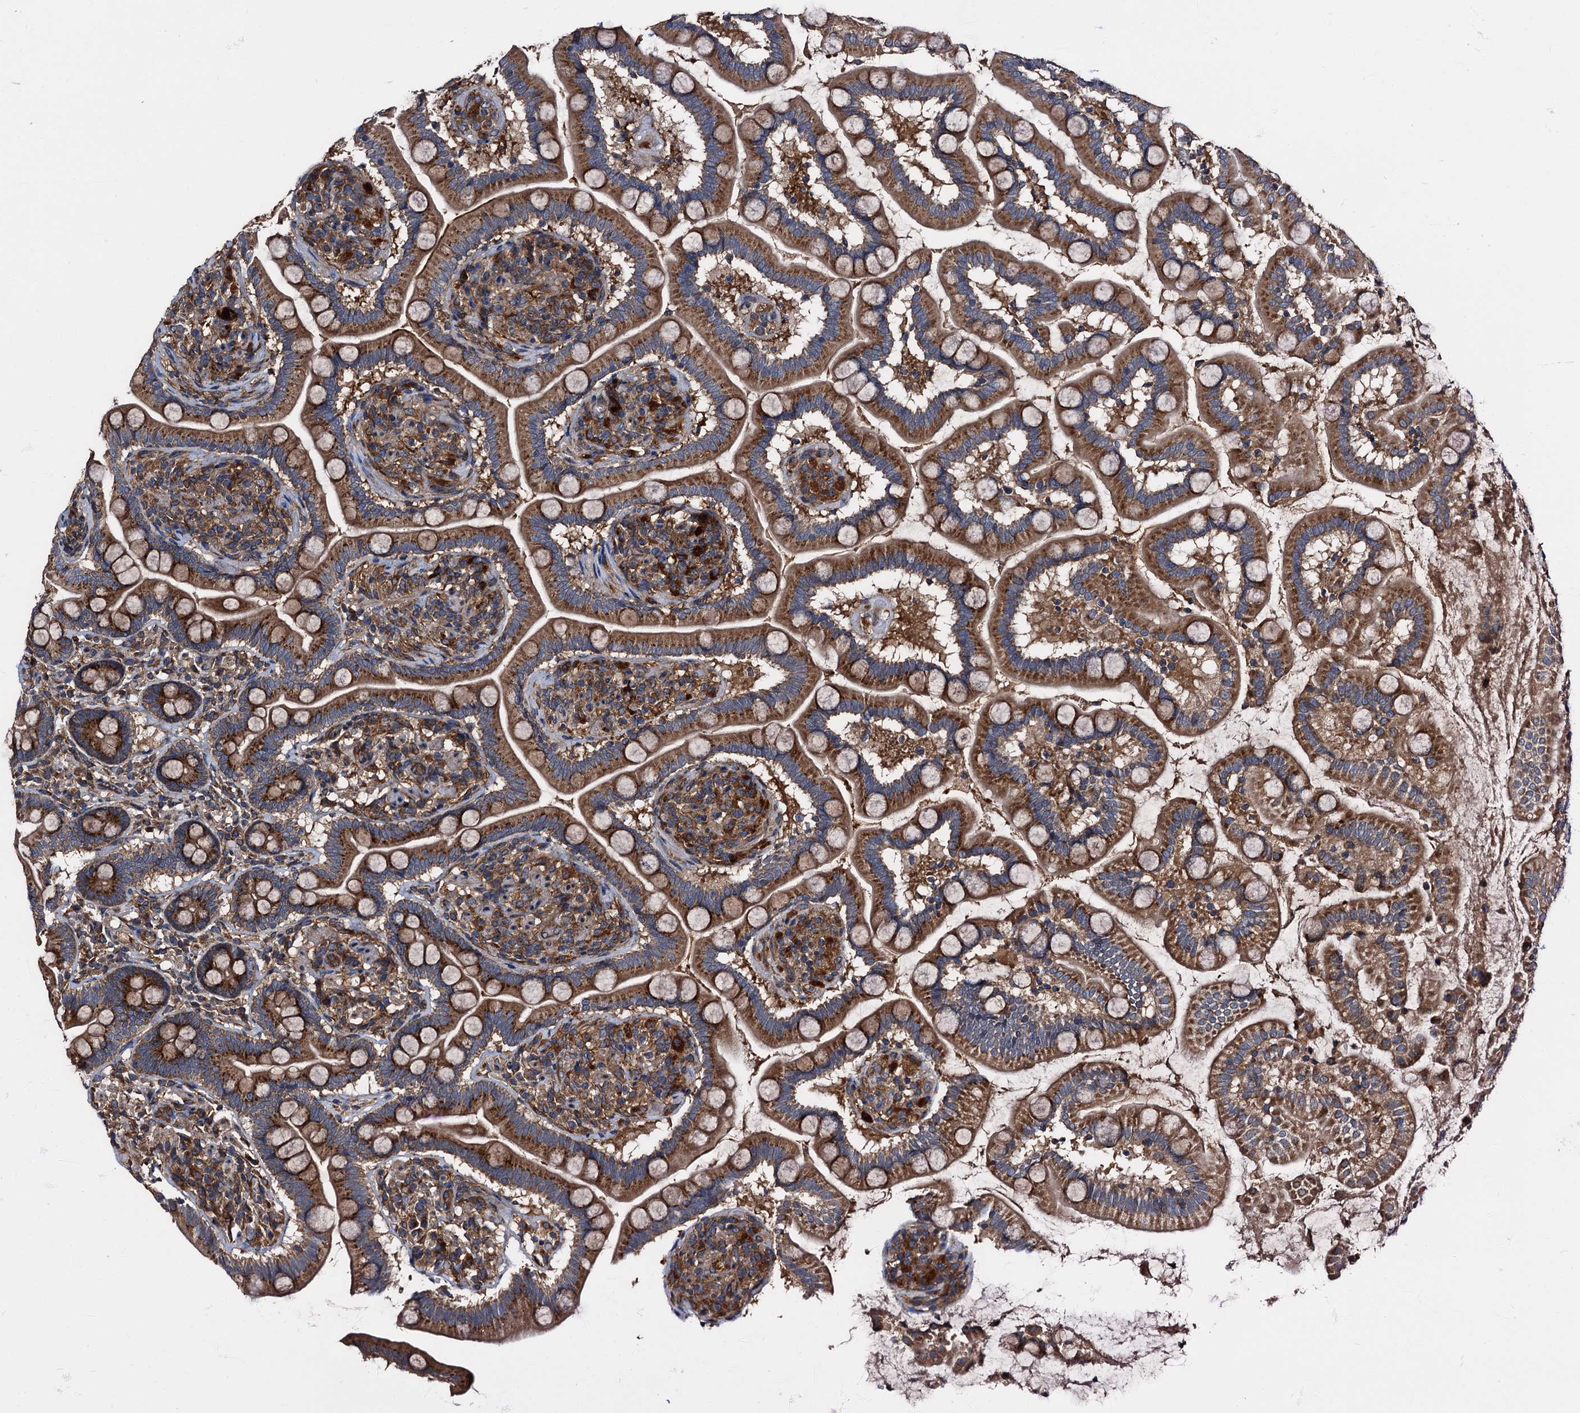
{"staining": {"intensity": "strong", "quantity": ">75%", "location": "cytoplasmic/membranous"}, "tissue": "small intestine", "cell_type": "Glandular cells", "image_type": "normal", "snomed": [{"axis": "morphology", "description": "Normal tissue, NOS"}, {"axis": "topography", "description": "Small intestine"}], "caption": "Strong cytoplasmic/membranous protein positivity is present in about >75% of glandular cells in small intestine.", "gene": "PEX5", "patient": {"sex": "female", "age": 64}}